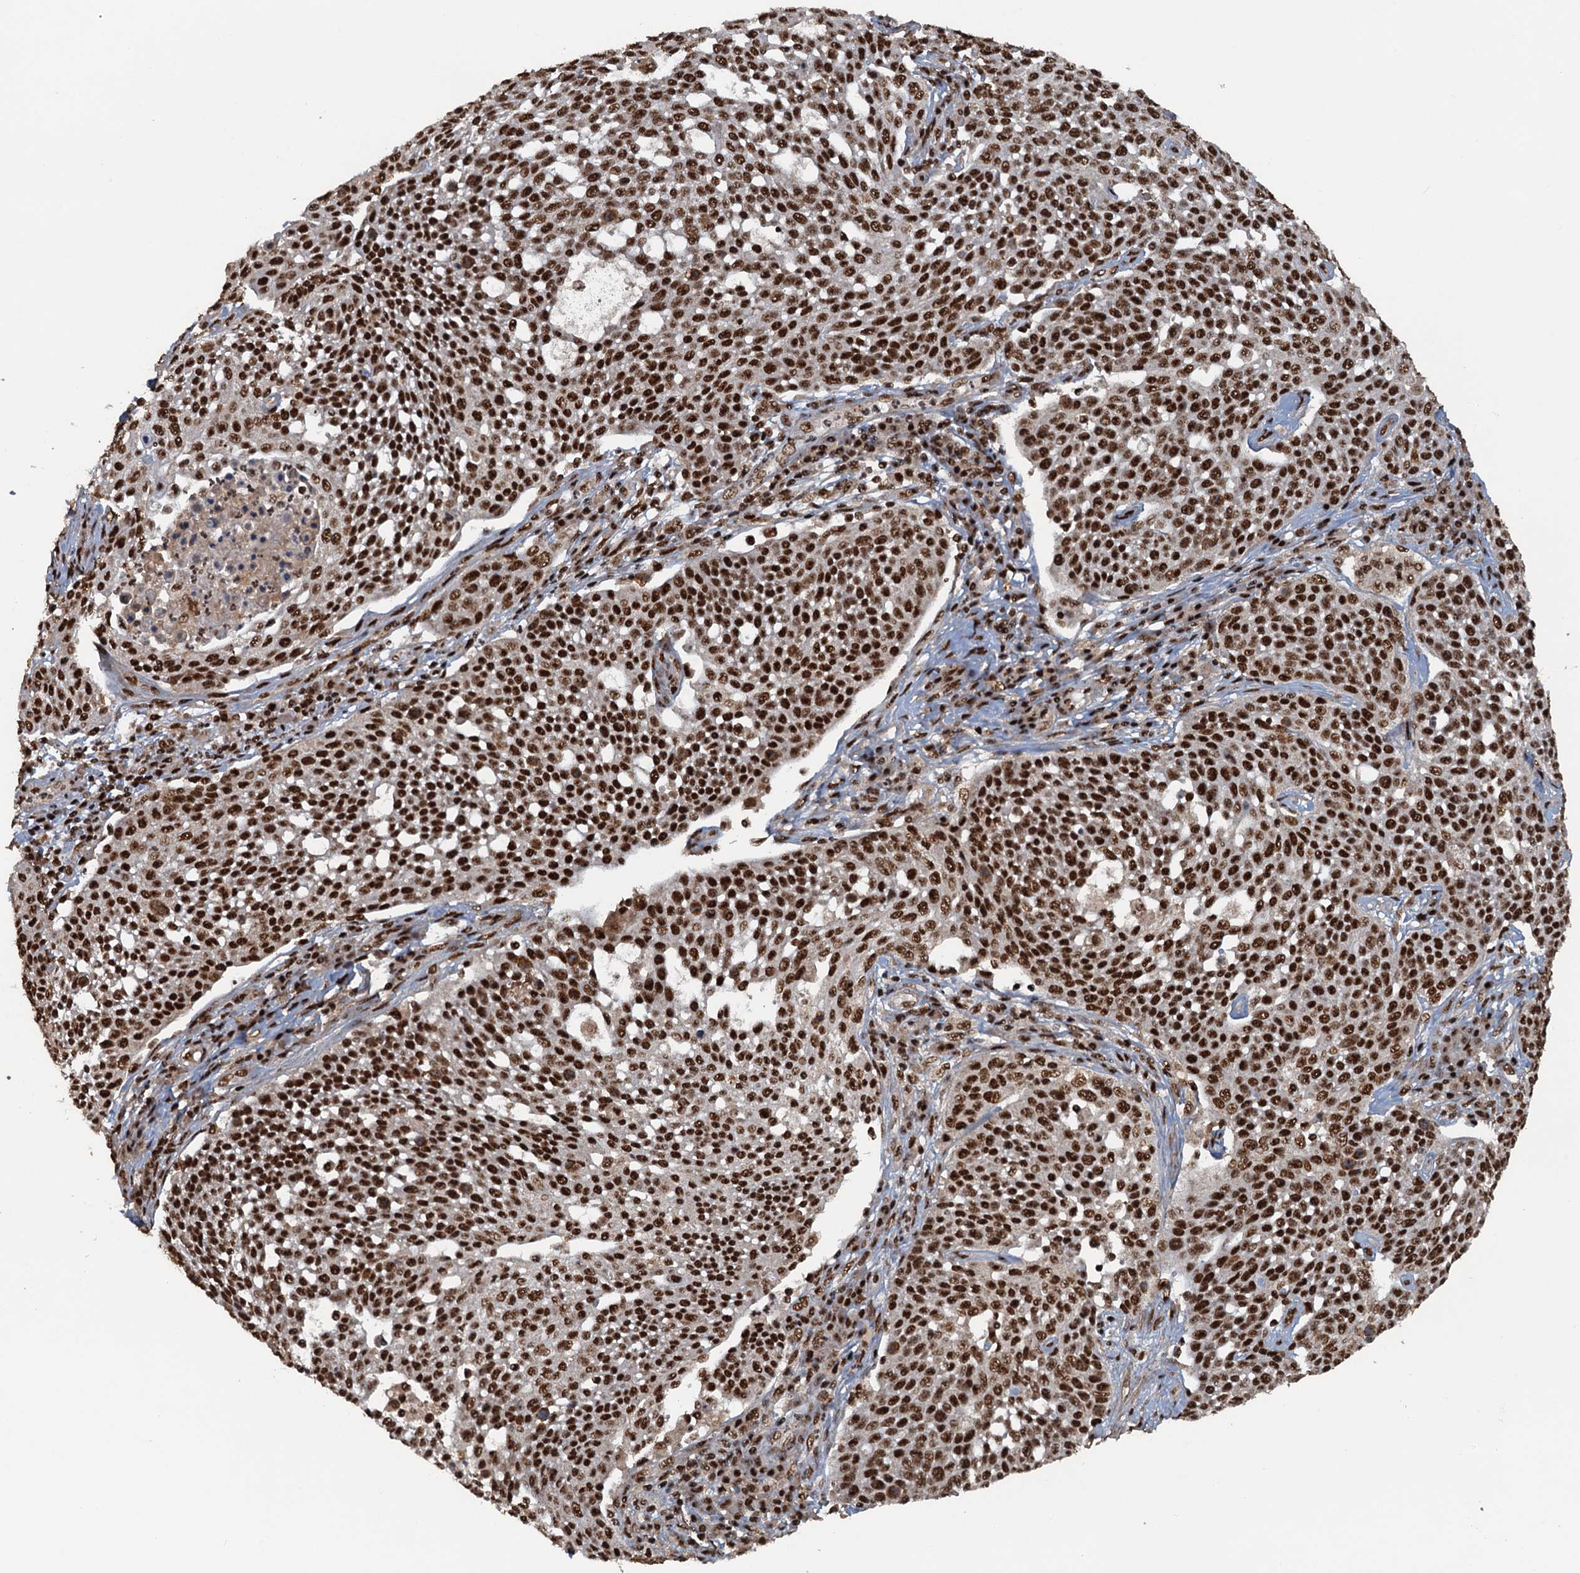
{"staining": {"intensity": "strong", "quantity": ">75%", "location": "nuclear"}, "tissue": "cervical cancer", "cell_type": "Tumor cells", "image_type": "cancer", "snomed": [{"axis": "morphology", "description": "Squamous cell carcinoma, NOS"}, {"axis": "topography", "description": "Cervix"}], "caption": "Squamous cell carcinoma (cervical) was stained to show a protein in brown. There is high levels of strong nuclear expression in about >75% of tumor cells.", "gene": "ZC3H18", "patient": {"sex": "female", "age": 34}}